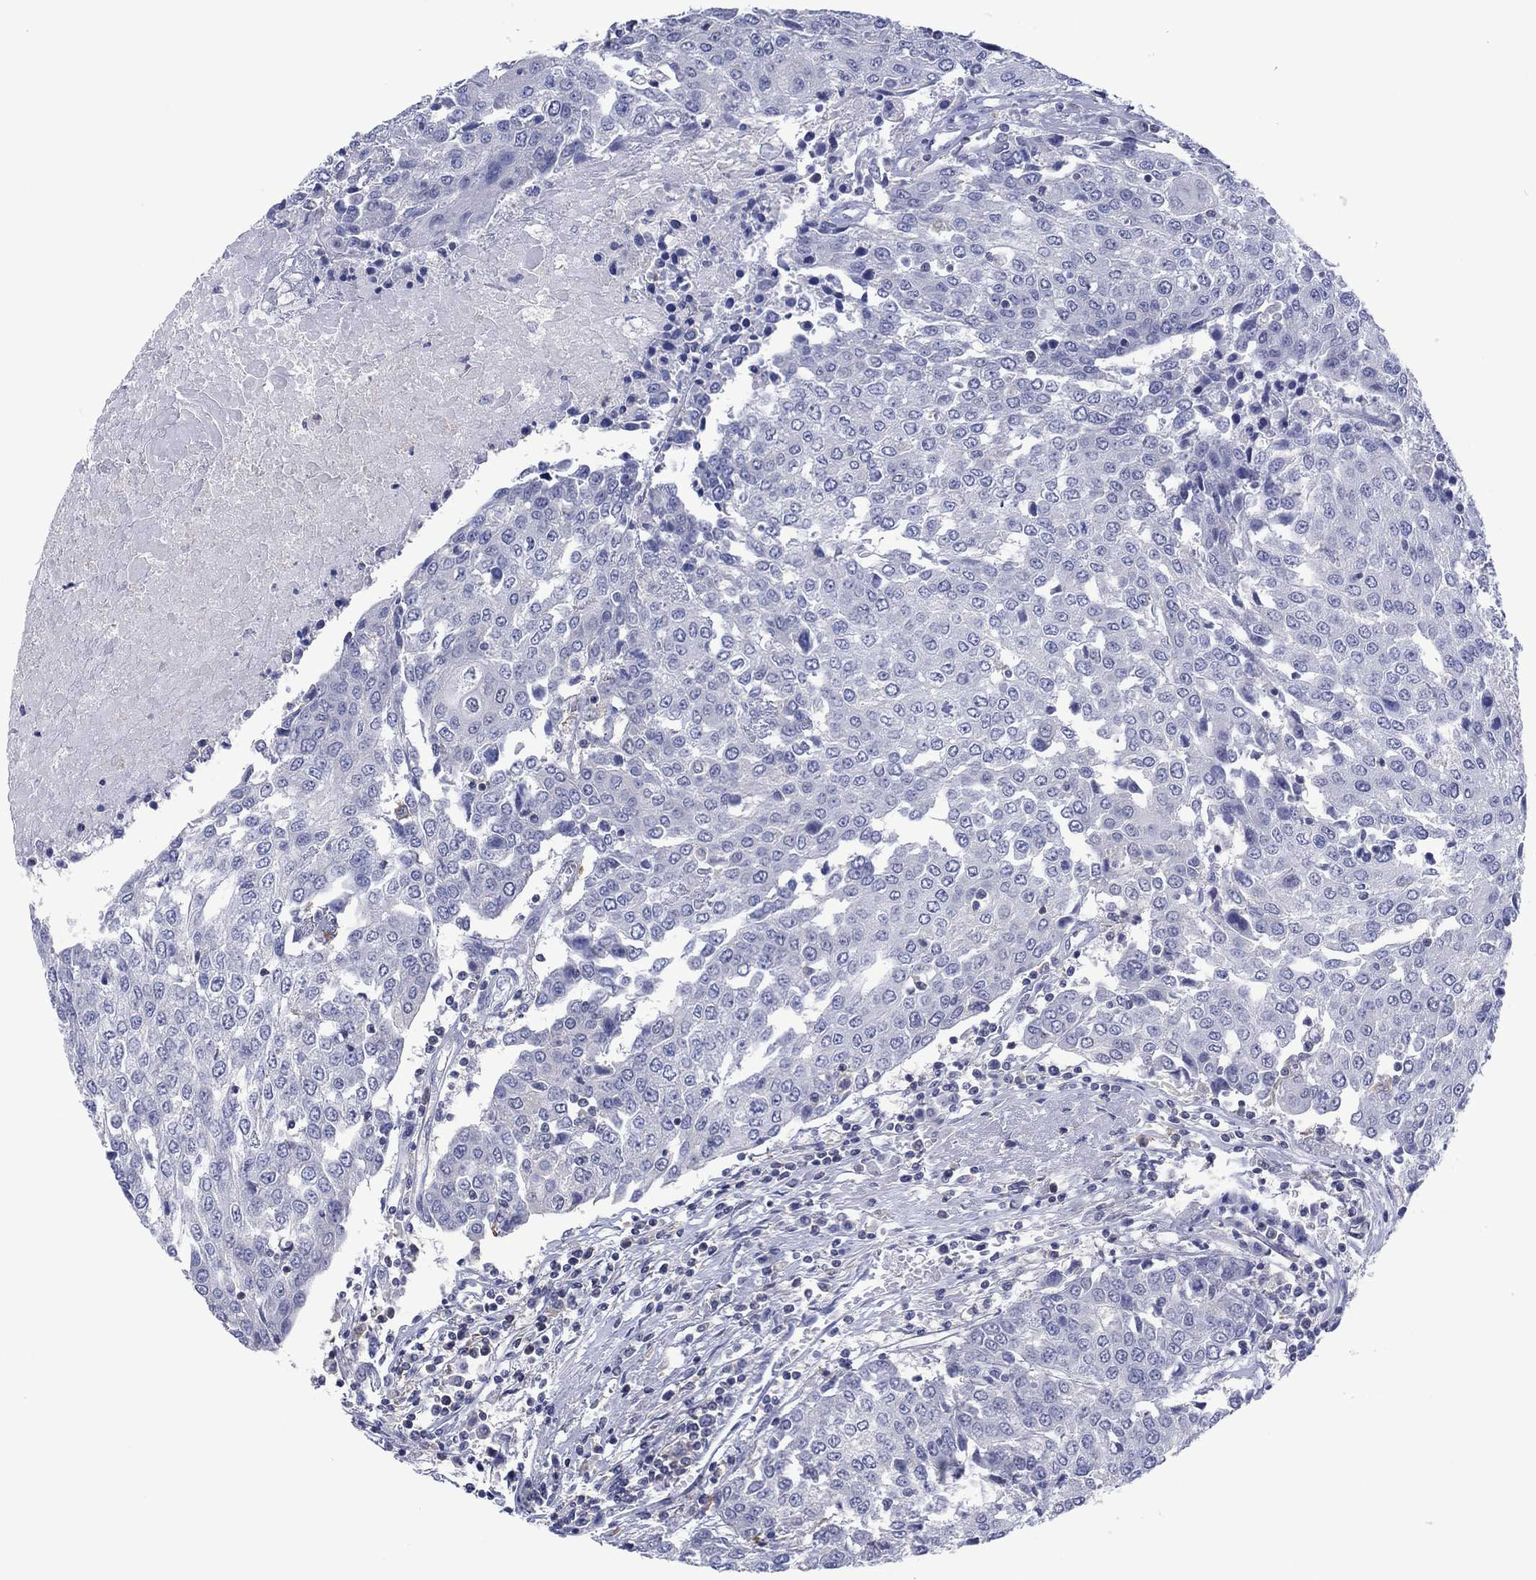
{"staining": {"intensity": "negative", "quantity": "none", "location": "none"}, "tissue": "urothelial cancer", "cell_type": "Tumor cells", "image_type": "cancer", "snomed": [{"axis": "morphology", "description": "Urothelial carcinoma, High grade"}, {"axis": "topography", "description": "Urinary bladder"}], "caption": "This is a image of immunohistochemistry staining of urothelial cancer, which shows no expression in tumor cells.", "gene": "FER1L6", "patient": {"sex": "female", "age": 85}}